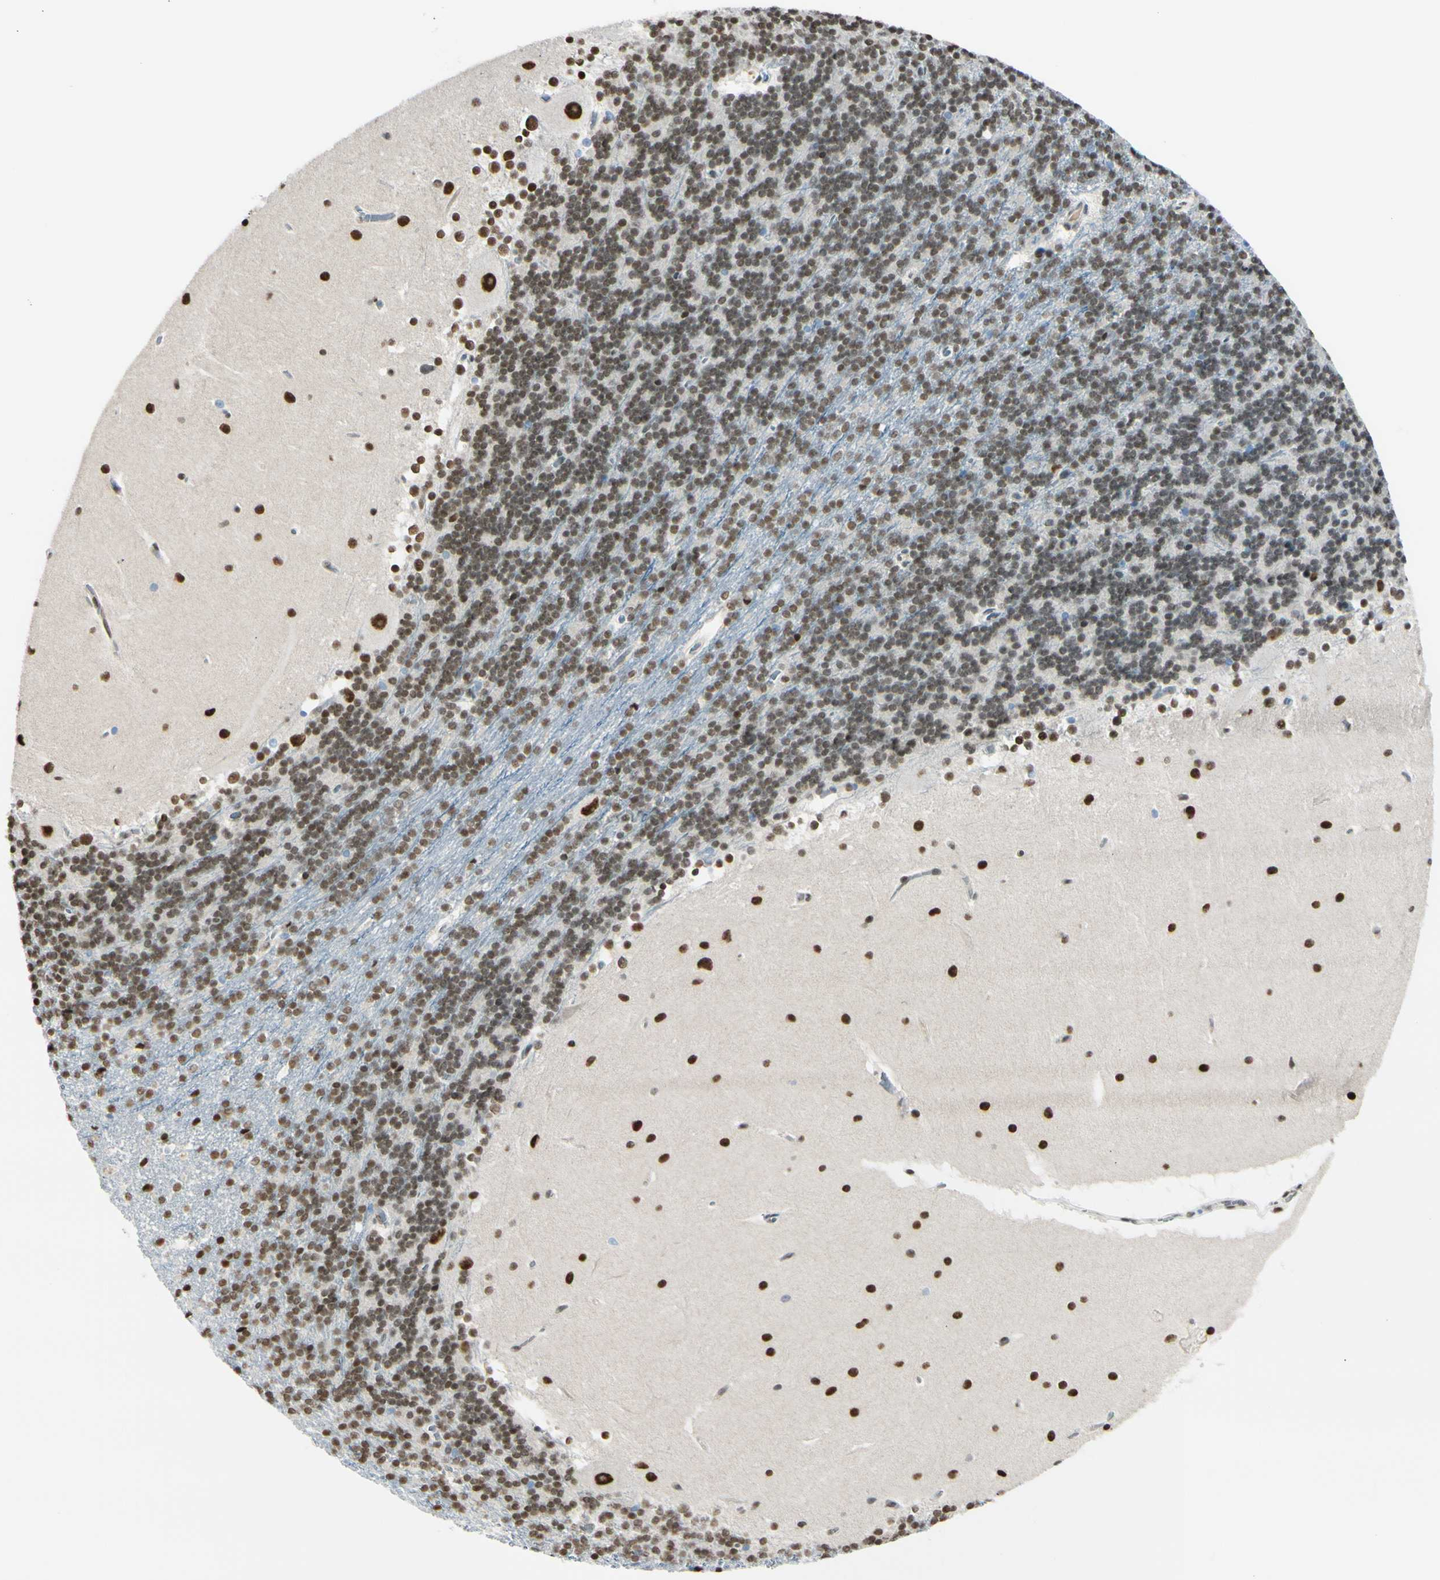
{"staining": {"intensity": "moderate", "quantity": ">75%", "location": "nuclear"}, "tissue": "cerebellum", "cell_type": "Cells in granular layer", "image_type": "normal", "snomed": [{"axis": "morphology", "description": "Normal tissue, NOS"}, {"axis": "topography", "description": "Cerebellum"}], "caption": "Immunohistochemistry (DAB (3,3'-diaminobenzidine)) staining of normal human cerebellum reveals moderate nuclear protein expression in about >75% of cells in granular layer.", "gene": "SUFU", "patient": {"sex": "female", "age": 19}}